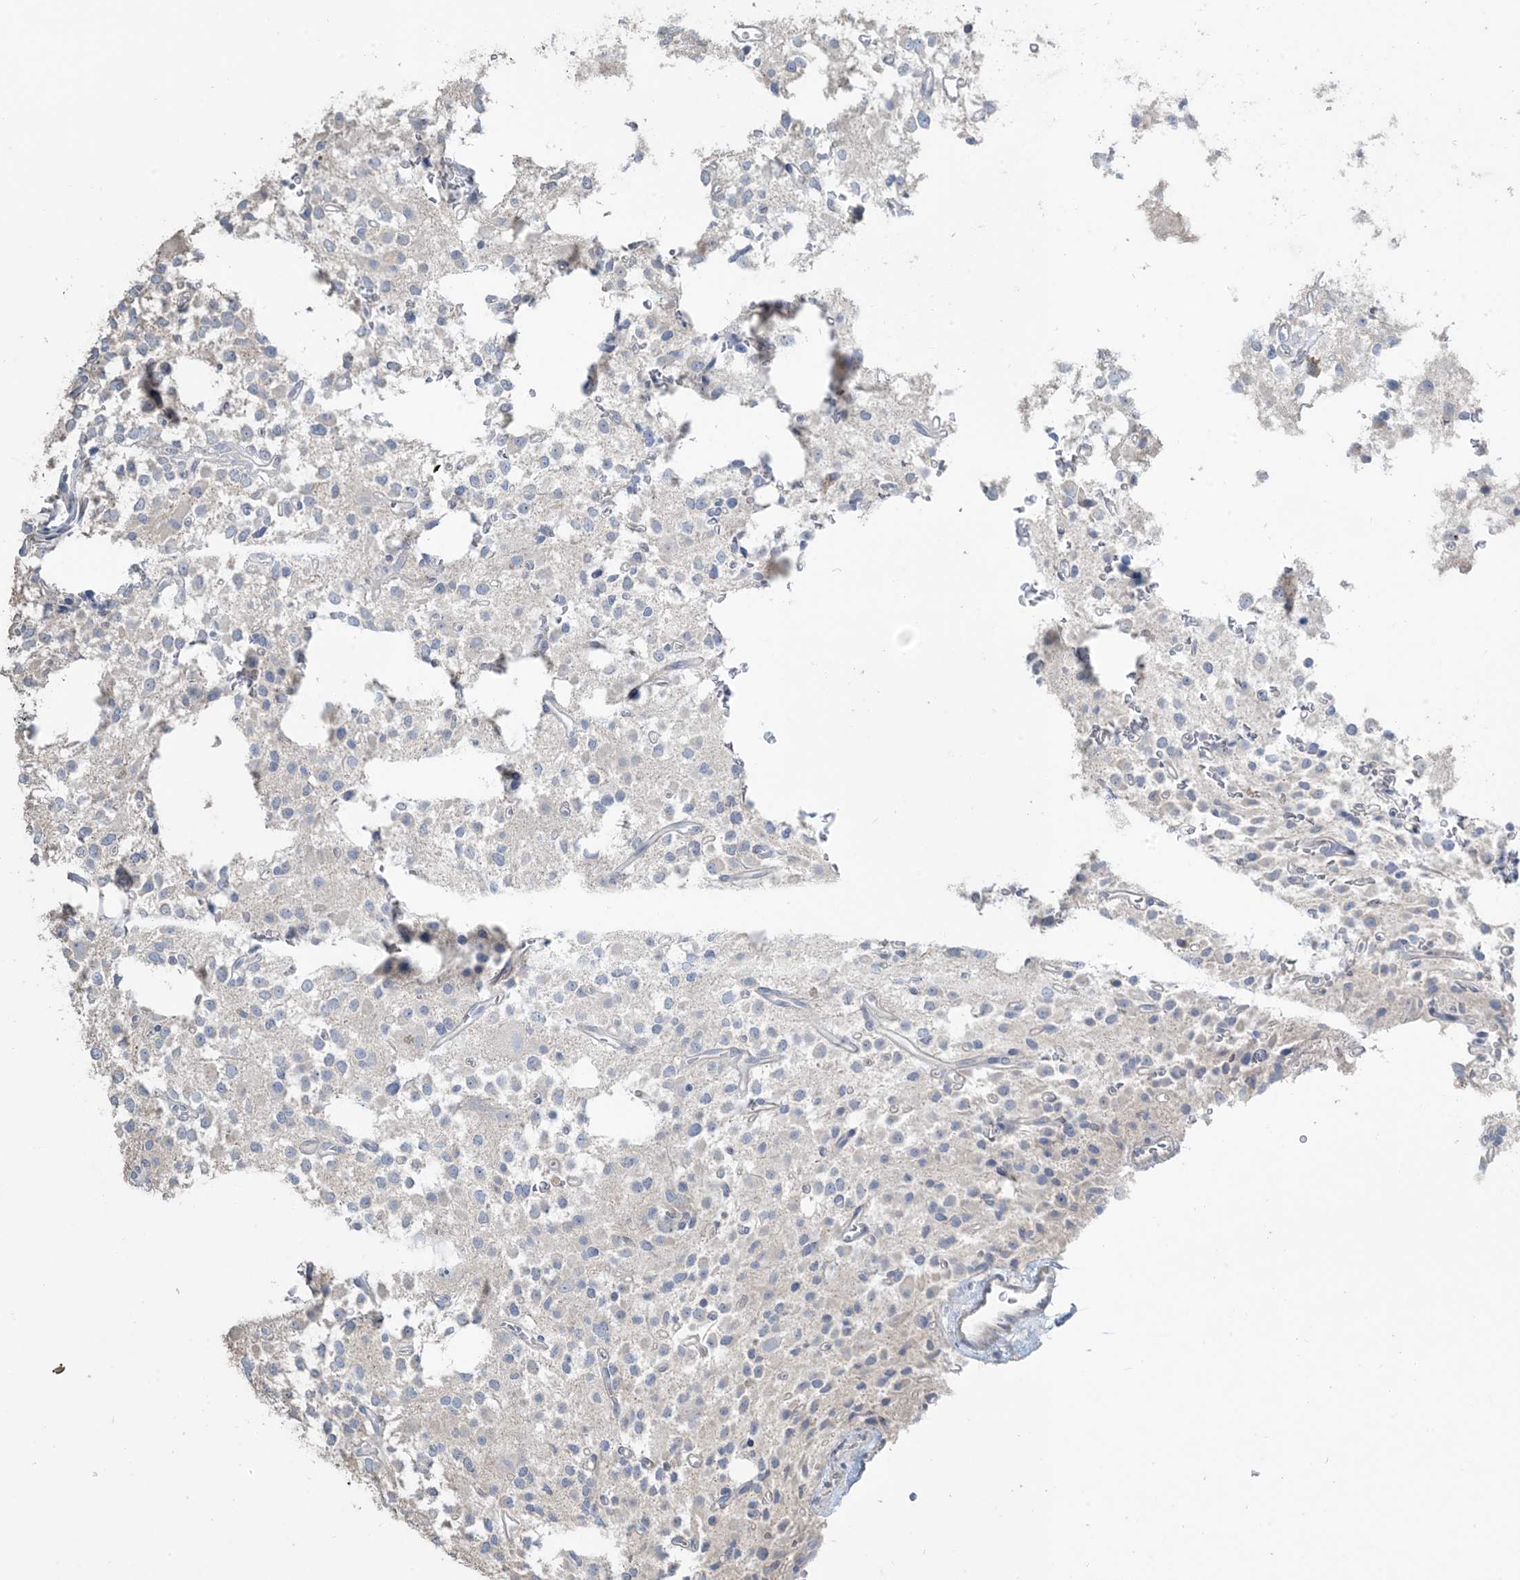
{"staining": {"intensity": "negative", "quantity": "none", "location": "none"}, "tissue": "glioma", "cell_type": "Tumor cells", "image_type": "cancer", "snomed": [{"axis": "morphology", "description": "Glioma, malignant, High grade"}, {"axis": "topography", "description": "Brain"}], "caption": "Immunohistochemistry micrograph of high-grade glioma (malignant) stained for a protein (brown), which shows no expression in tumor cells.", "gene": "NPHS2", "patient": {"sex": "female", "age": 62}}